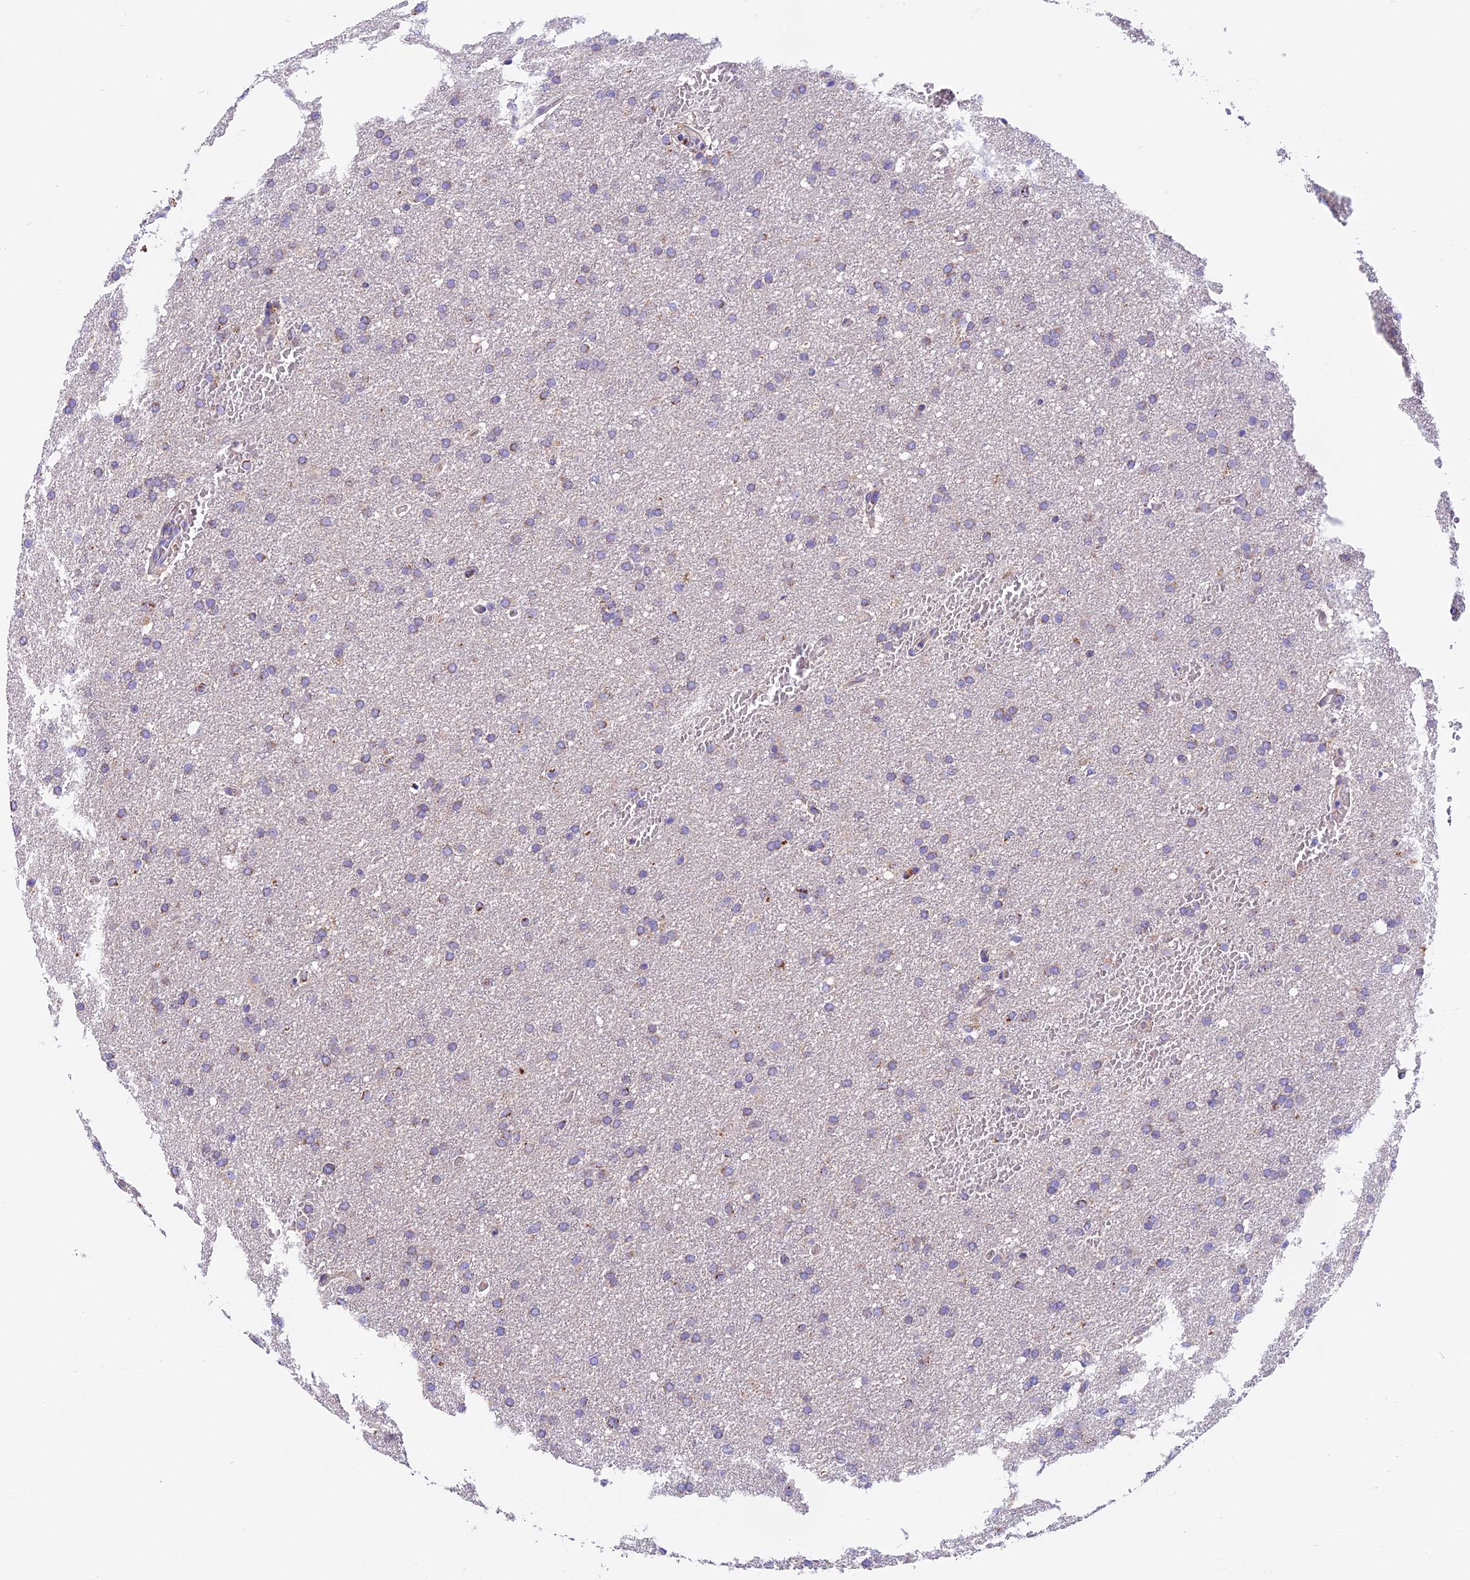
{"staining": {"intensity": "negative", "quantity": "none", "location": "none"}, "tissue": "glioma", "cell_type": "Tumor cells", "image_type": "cancer", "snomed": [{"axis": "morphology", "description": "Glioma, malignant, High grade"}, {"axis": "topography", "description": "Cerebral cortex"}], "caption": "A photomicrograph of malignant high-grade glioma stained for a protein exhibits no brown staining in tumor cells.", "gene": "MGME1", "patient": {"sex": "female", "age": 36}}